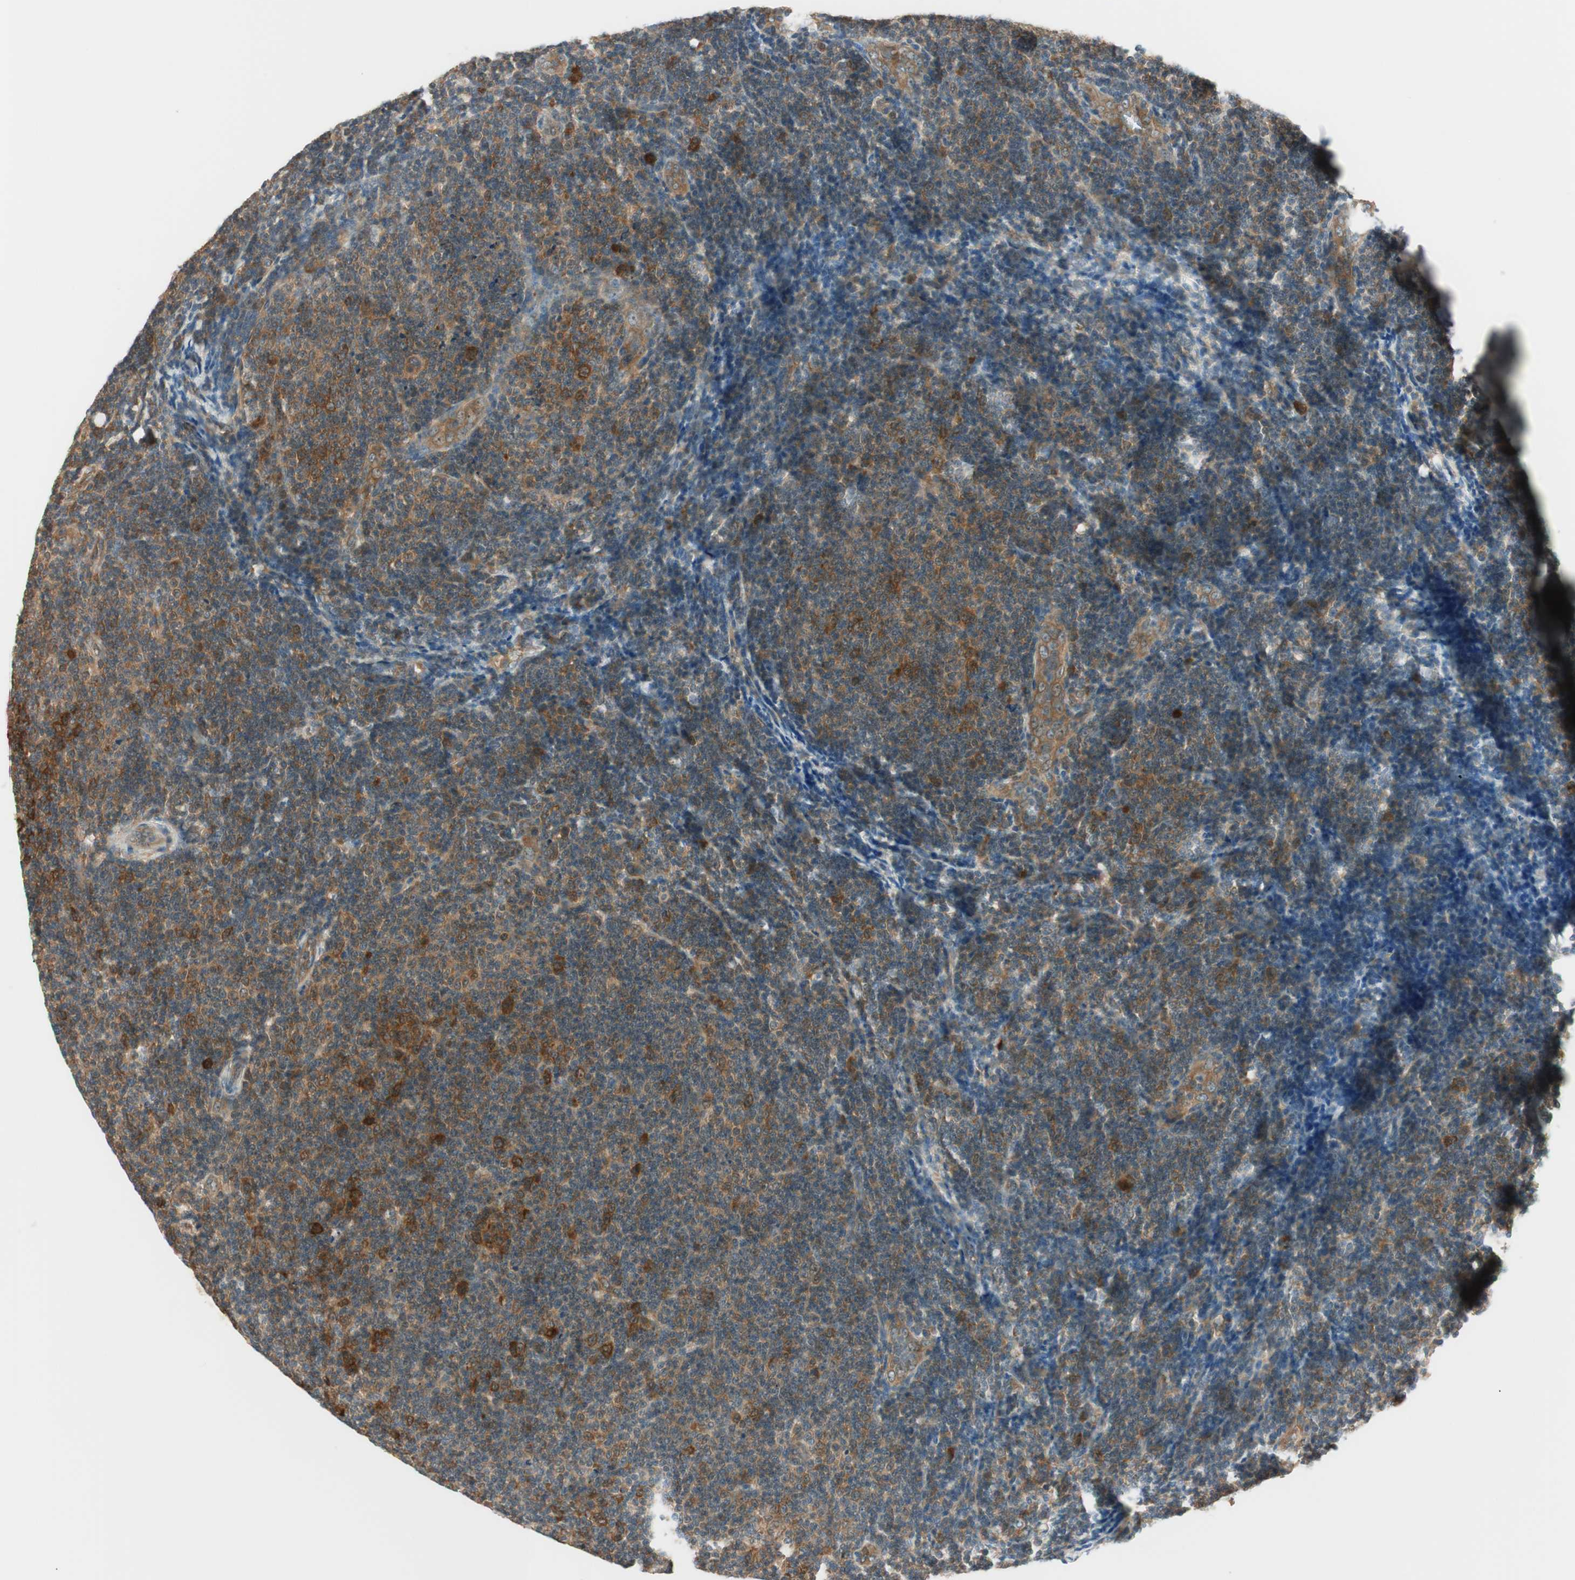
{"staining": {"intensity": "strong", "quantity": "<25%", "location": "cytoplasmic/membranous"}, "tissue": "lymphoma", "cell_type": "Tumor cells", "image_type": "cancer", "snomed": [{"axis": "morphology", "description": "Malignant lymphoma, non-Hodgkin's type, Low grade"}, {"axis": "topography", "description": "Lymph node"}], "caption": "This histopathology image exhibits immunohistochemistry staining of human lymphoma, with medium strong cytoplasmic/membranous staining in about <25% of tumor cells.", "gene": "IPO5", "patient": {"sex": "male", "age": 83}}